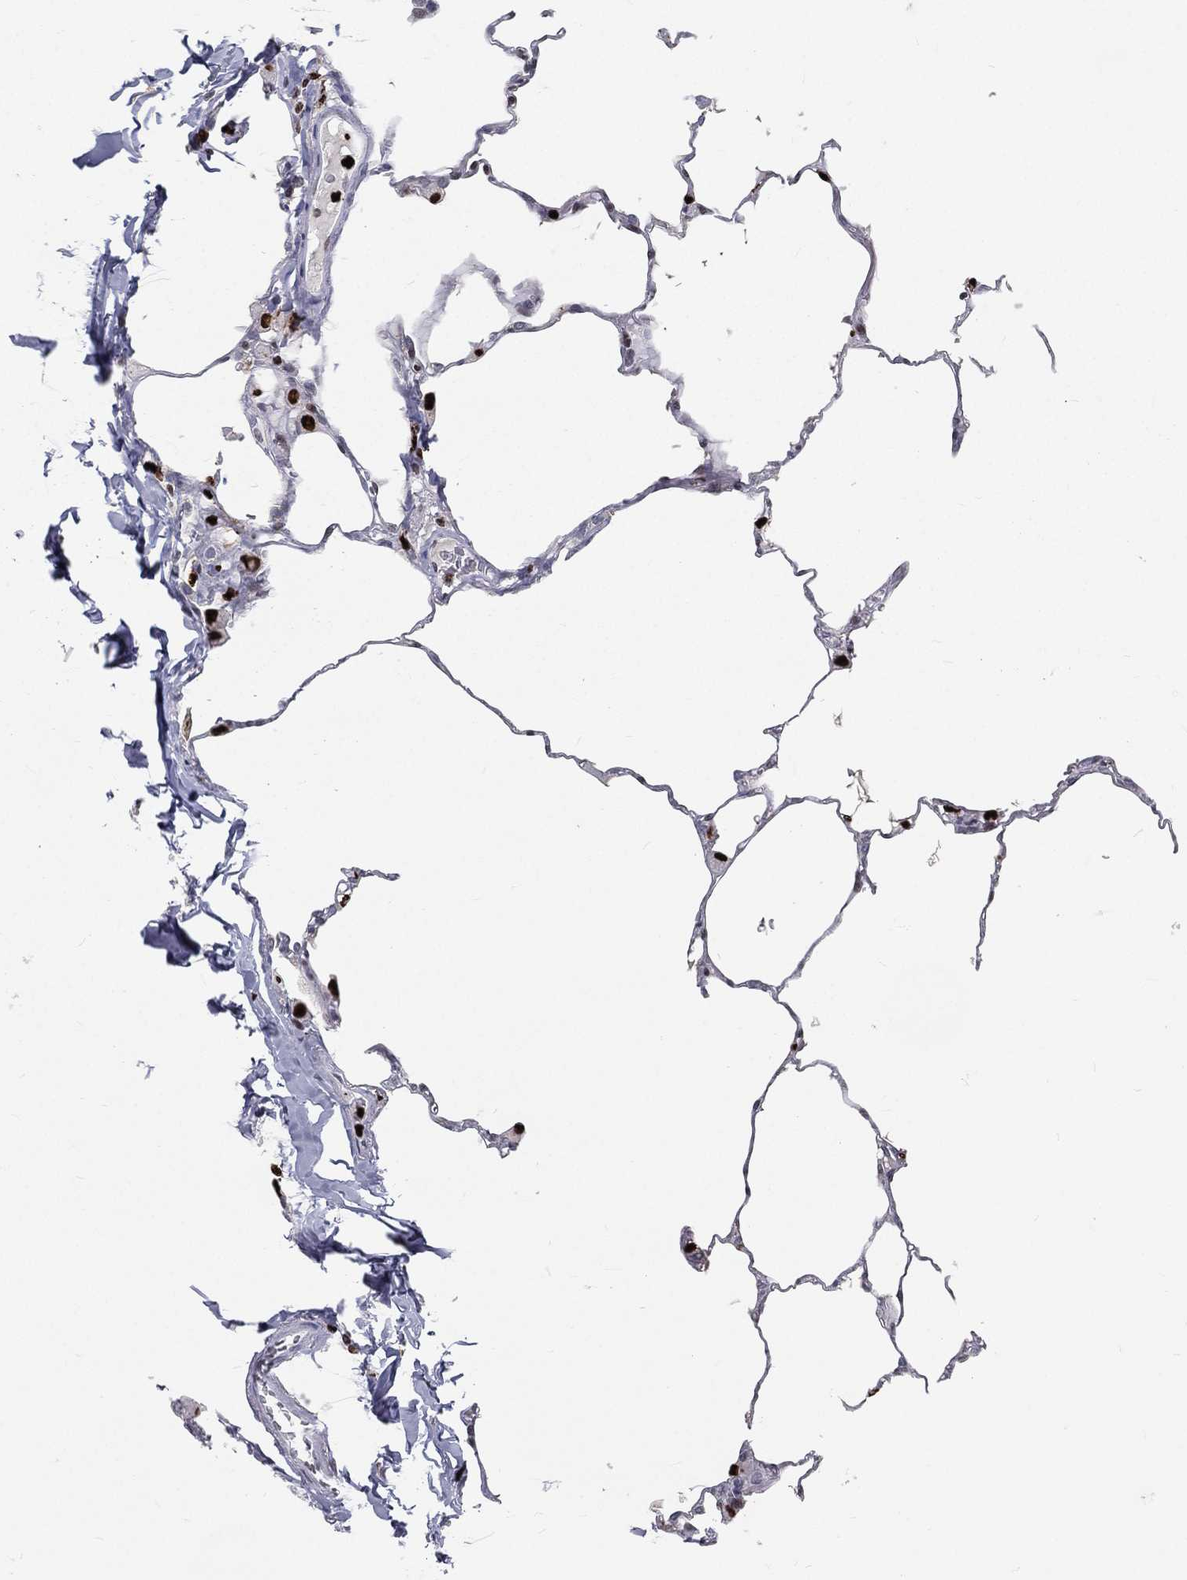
{"staining": {"intensity": "negative", "quantity": "none", "location": "none"}, "tissue": "lung", "cell_type": "Alveolar cells", "image_type": "normal", "snomed": [{"axis": "morphology", "description": "Normal tissue, NOS"}, {"axis": "morphology", "description": "Adenocarcinoma, metastatic, NOS"}, {"axis": "topography", "description": "Lung"}], "caption": "IHC of benign human lung shows no positivity in alveolar cells.", "gene": "MNDA", "patient": {"sex": "male", "age": 45}}